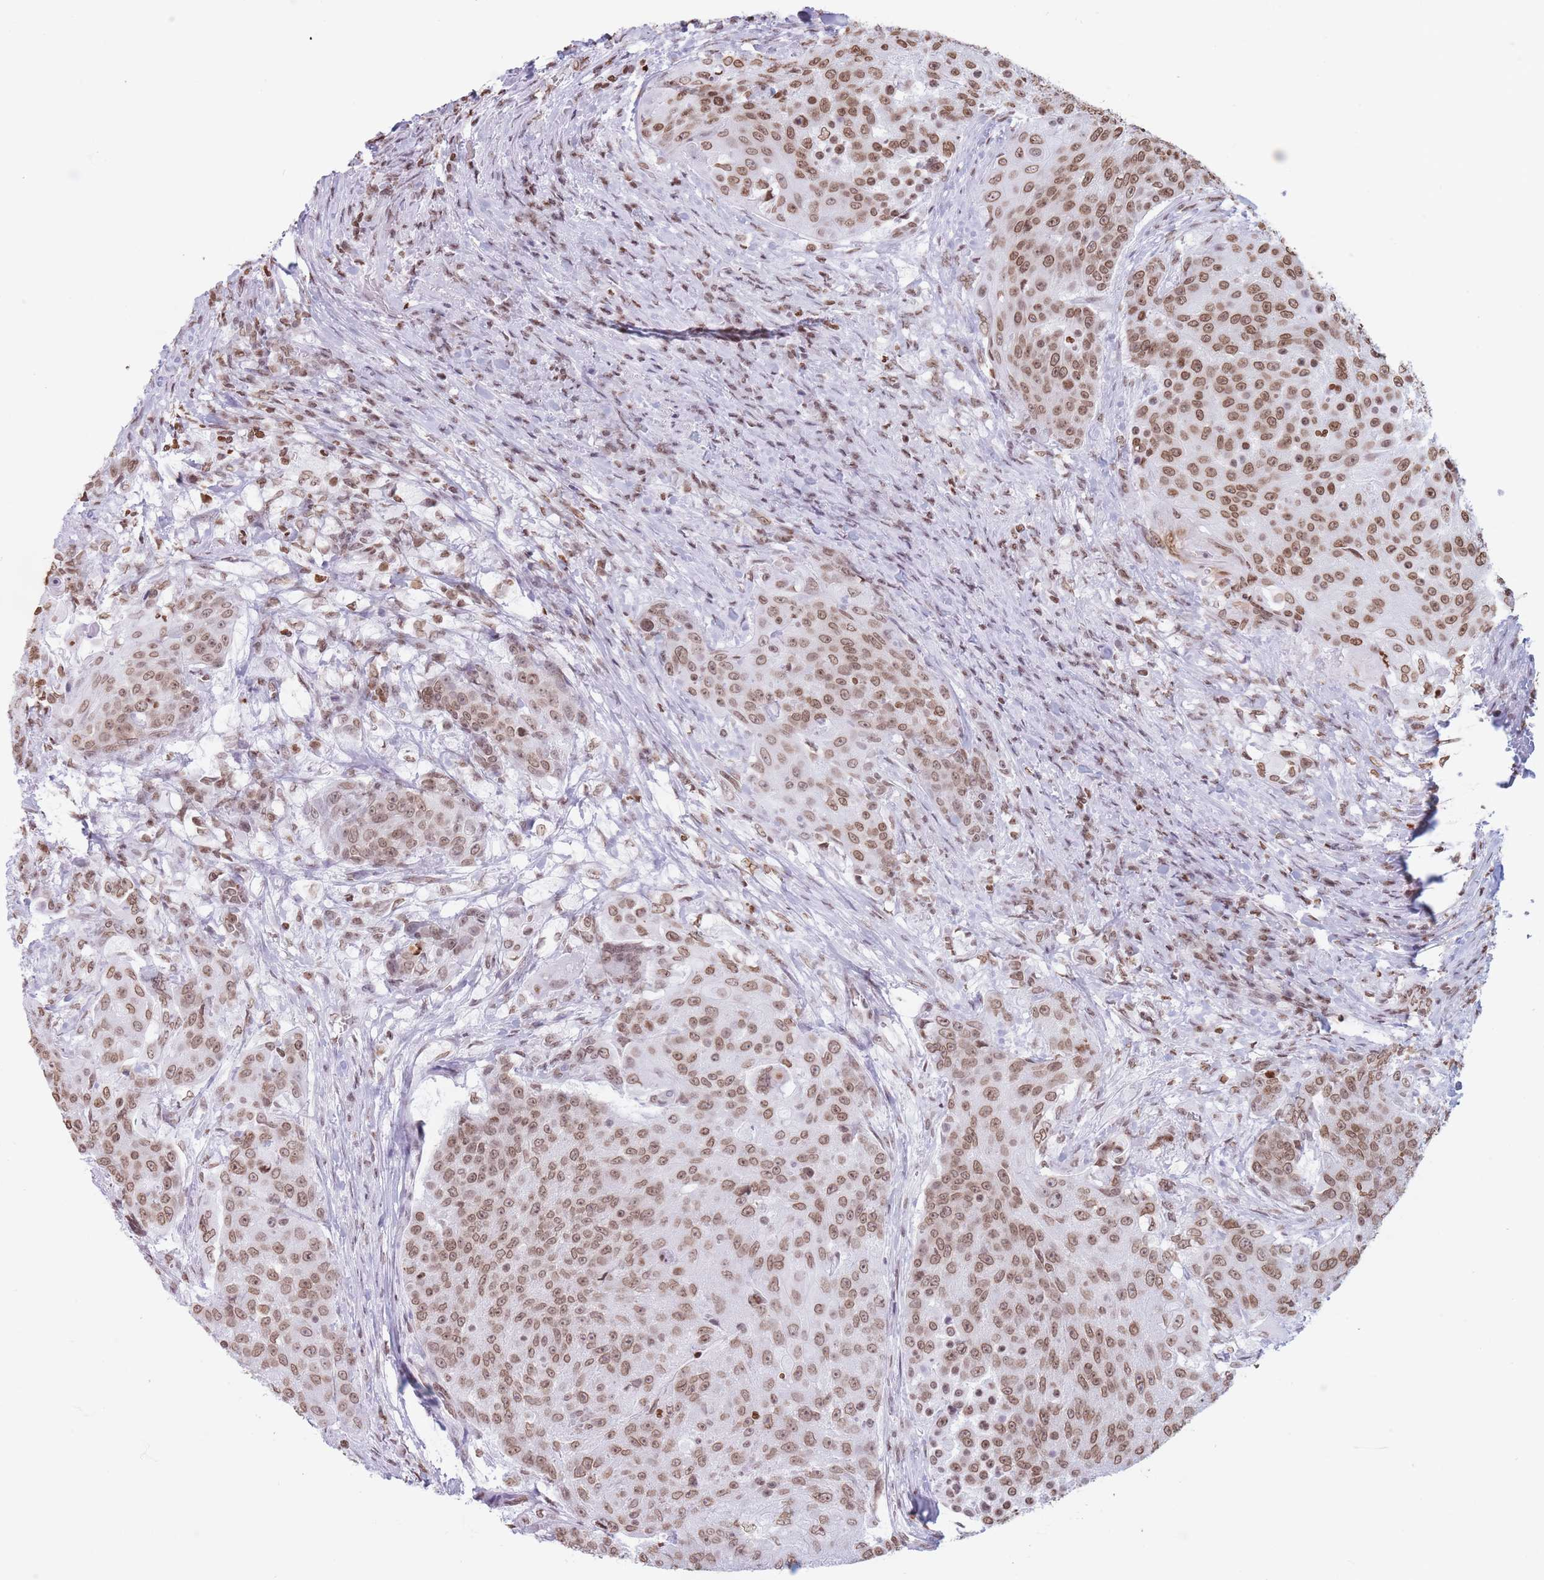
{"staining": {"intensity": "moderate", "quantity": ">75%", "location": "nuclear"}, "tissue": "urothelial cancer", "cell_type": "Tumor cells", "image_type": "cancer", "snomed": [{"axis": "morphology", "description": "Urothelial carcinoma, High grade"}, {"axis": "topography", "description": "Urinary bladder"}], "caption": "A medium amount of moderate nuclear expression is identified in about >75% of tumor cells in urothelial cancer tissue.", "gene": "RYK", "patient": {"sex": "female", "age": 63}}